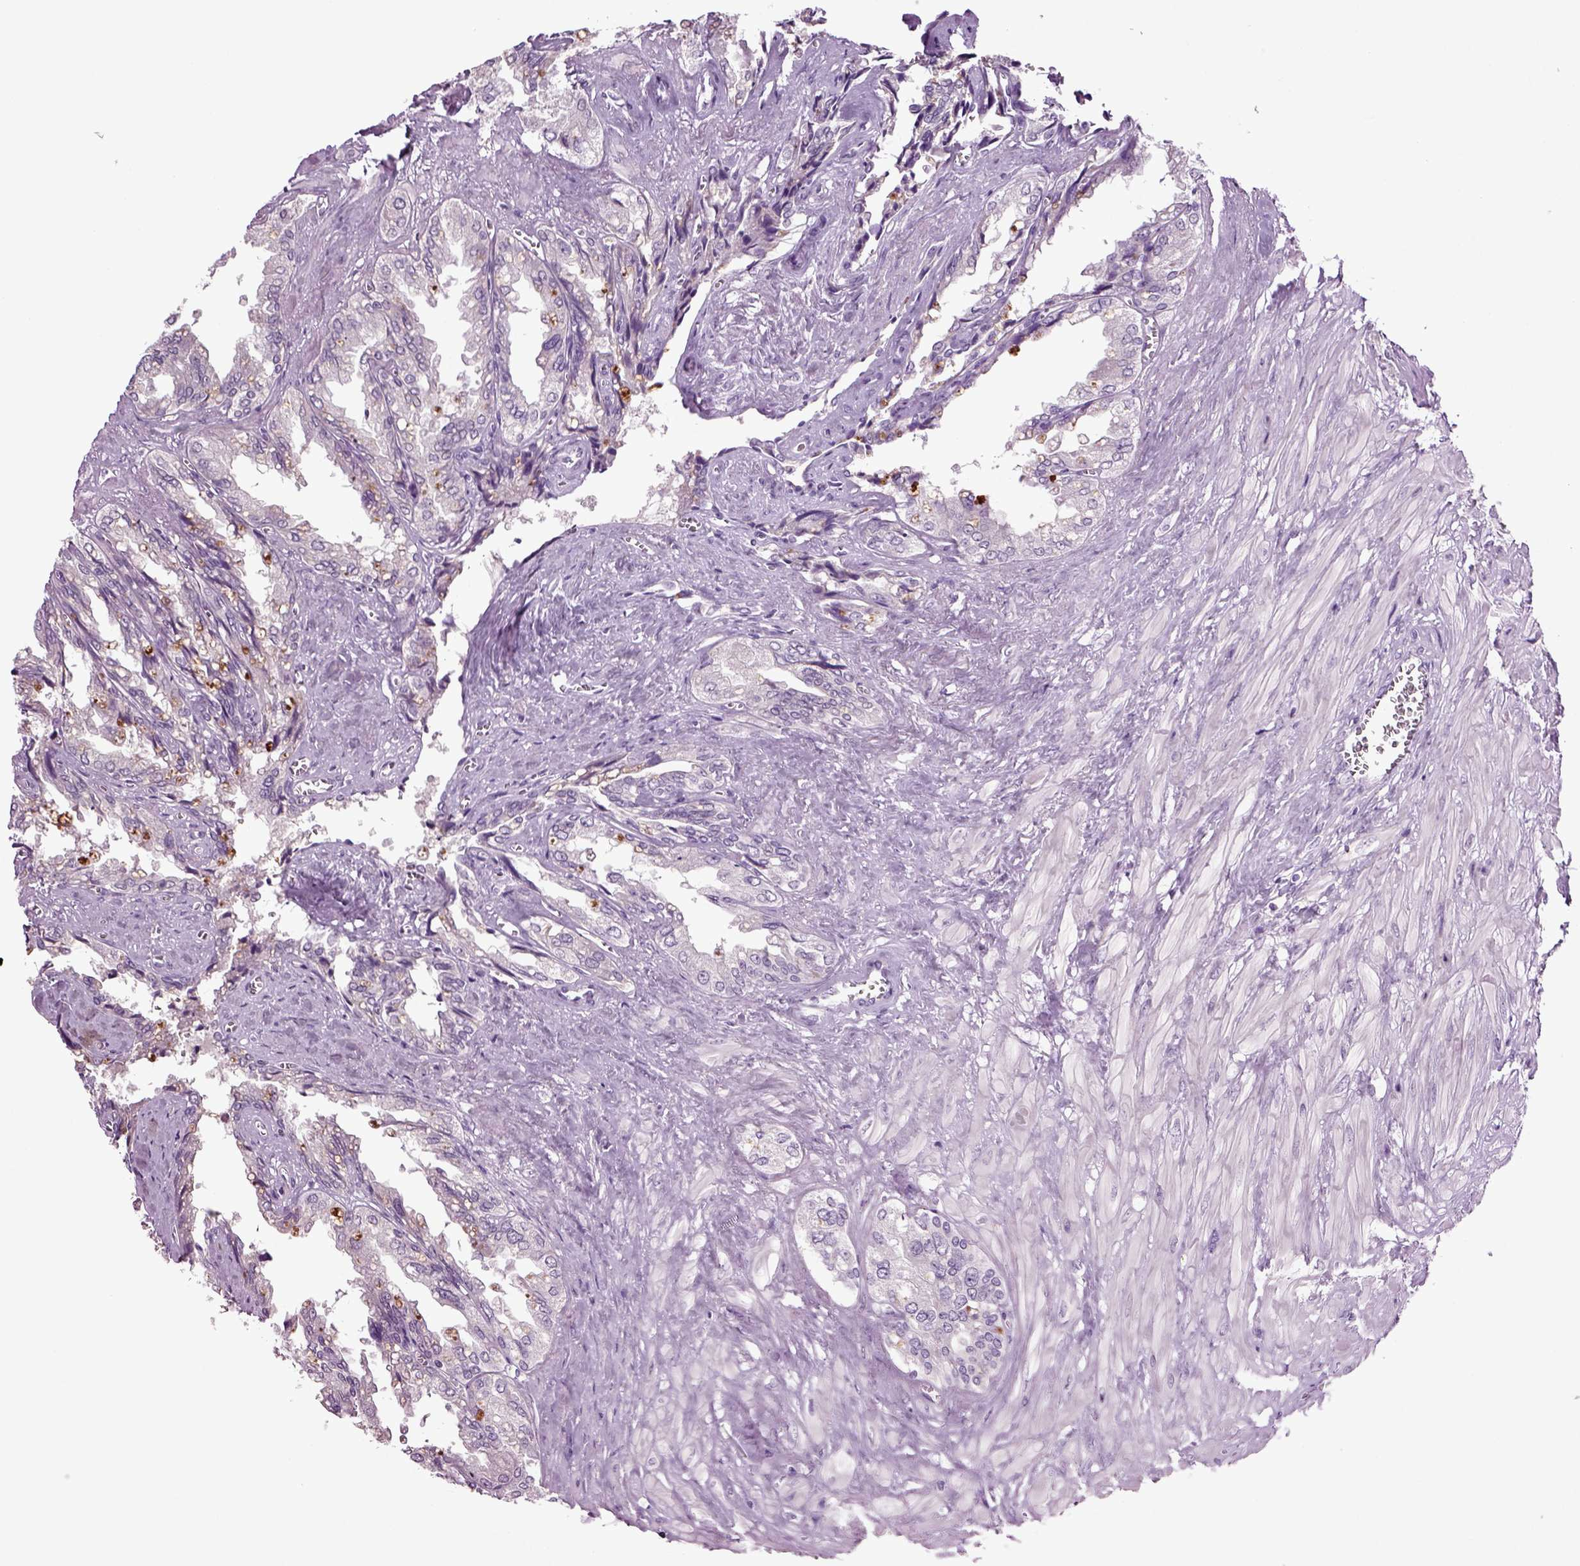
{"staining": {"intensity": "negative", "quantity": "none", "location": "none"}, "tissue": "seminal vesicle", "cell_type": "Glandular cells", "image_type": "normal", "snomed": [{"axis": "morphology", "description": "Normal tissue, NOS"}, {"axis": "topography", "description": "Seminal veicle"}], "caption": "DAB immunohistochemical staining of unremarkable seminal vesicle displays no significant expression in glandular cells. Brightfield microscopy of immunohistochemistry (IHC) stained with DAB (3,3'-diaminobenzidine) (brown) and hematoxylin (blue), captured at high magnification.", "gene": "FGF11", "patient": {"sex": "male", "age": 67}}